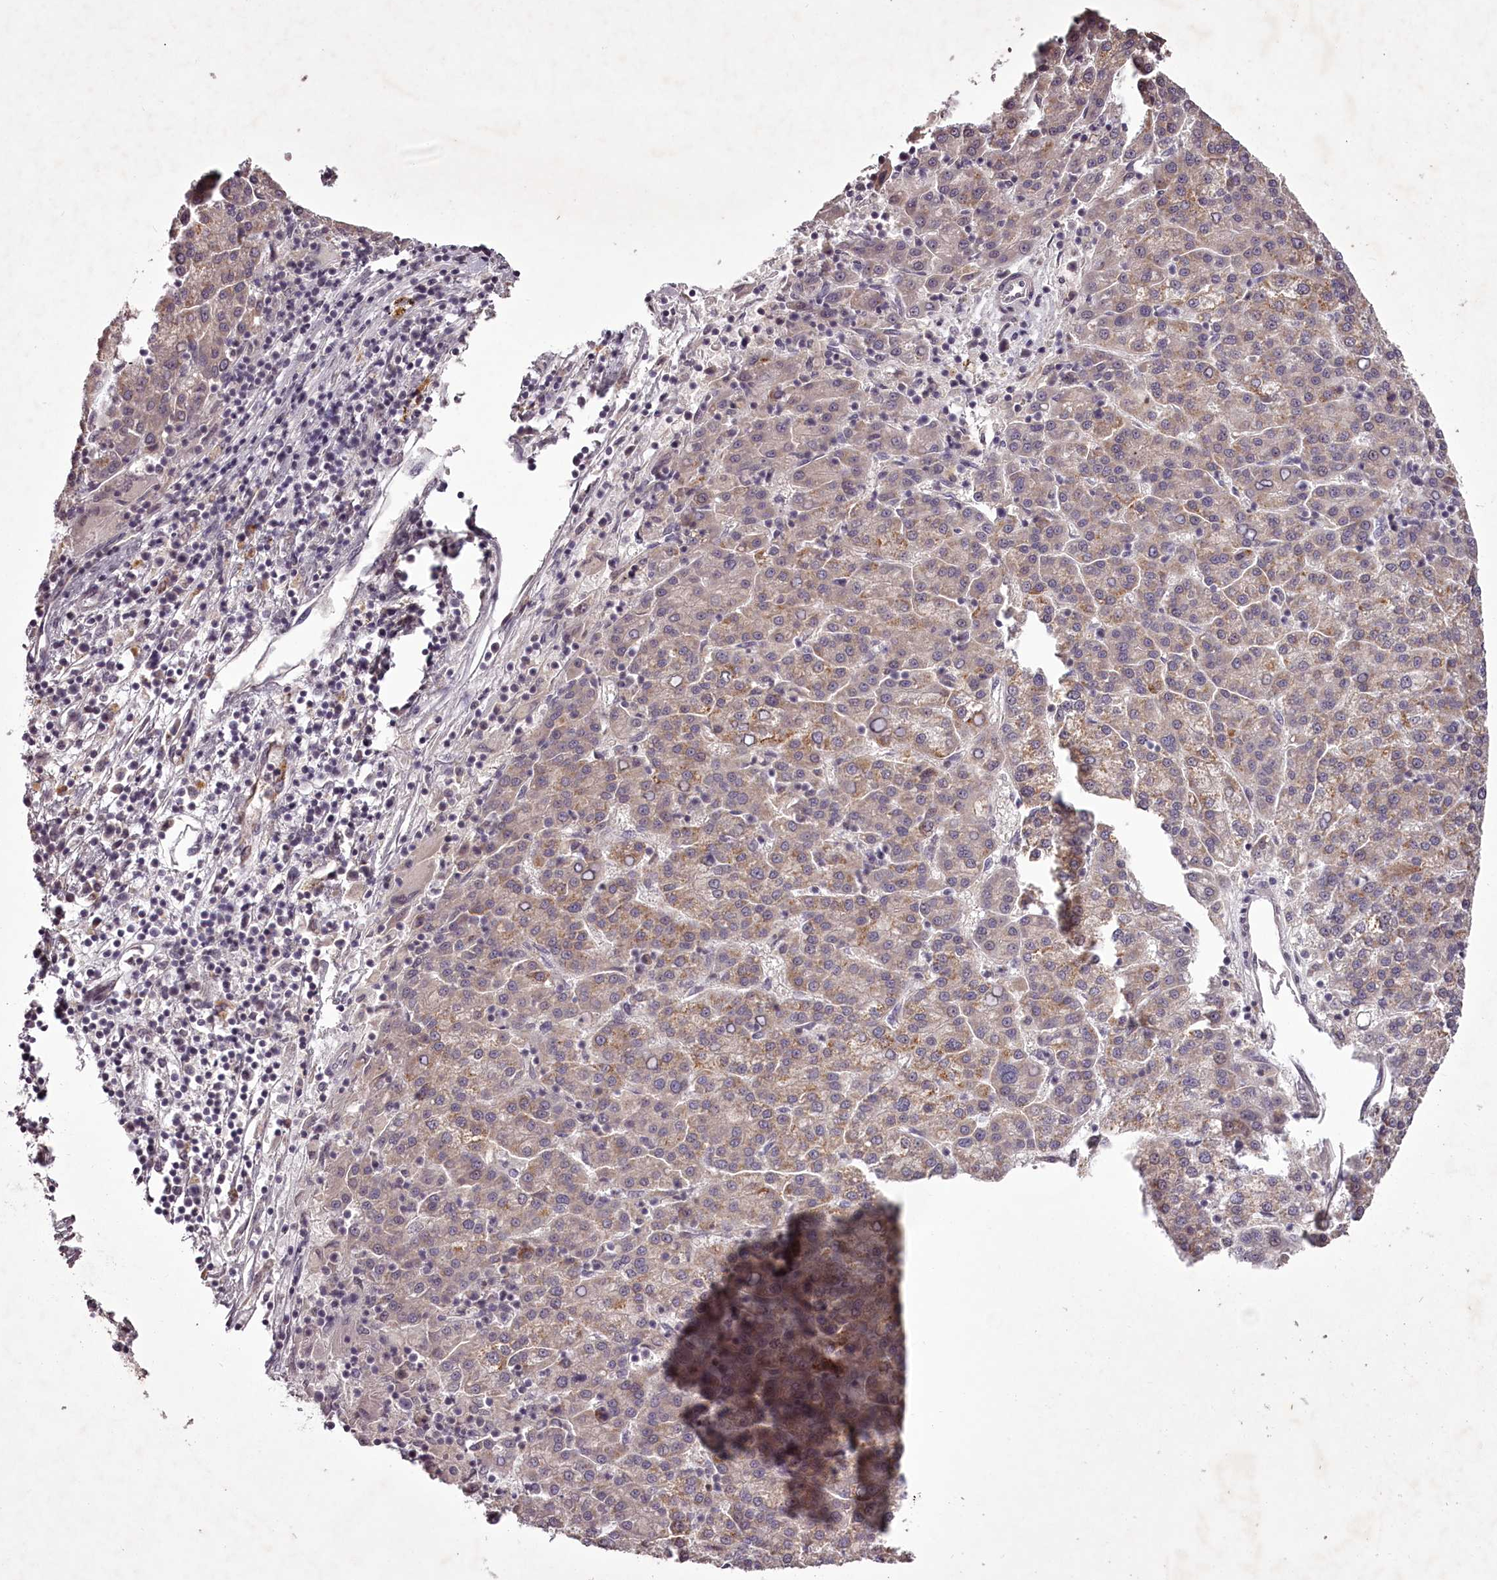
{"staining": {"intensity": "moderate", "quantity": "25%-75%", "location": "cytoplasmic/membranous"}, "tissue": "liver cancer", "cell_type": "Tumor cells", "image_type": "cancer", "snomed": [{"axis": "morphology", "description": "Carcinoma, Hepatocellular, NOS"}, {"axis": "topography", "description": "Liver"}], "caption": "Immunohistochemical staining of human liver cancer displays medium levels of moderate cytoplasmic/membranous staining in approximately 25%-75% of tumor cells.", "gene": "RBMXL2", "patient": {"sex": "female", "age": 58}}